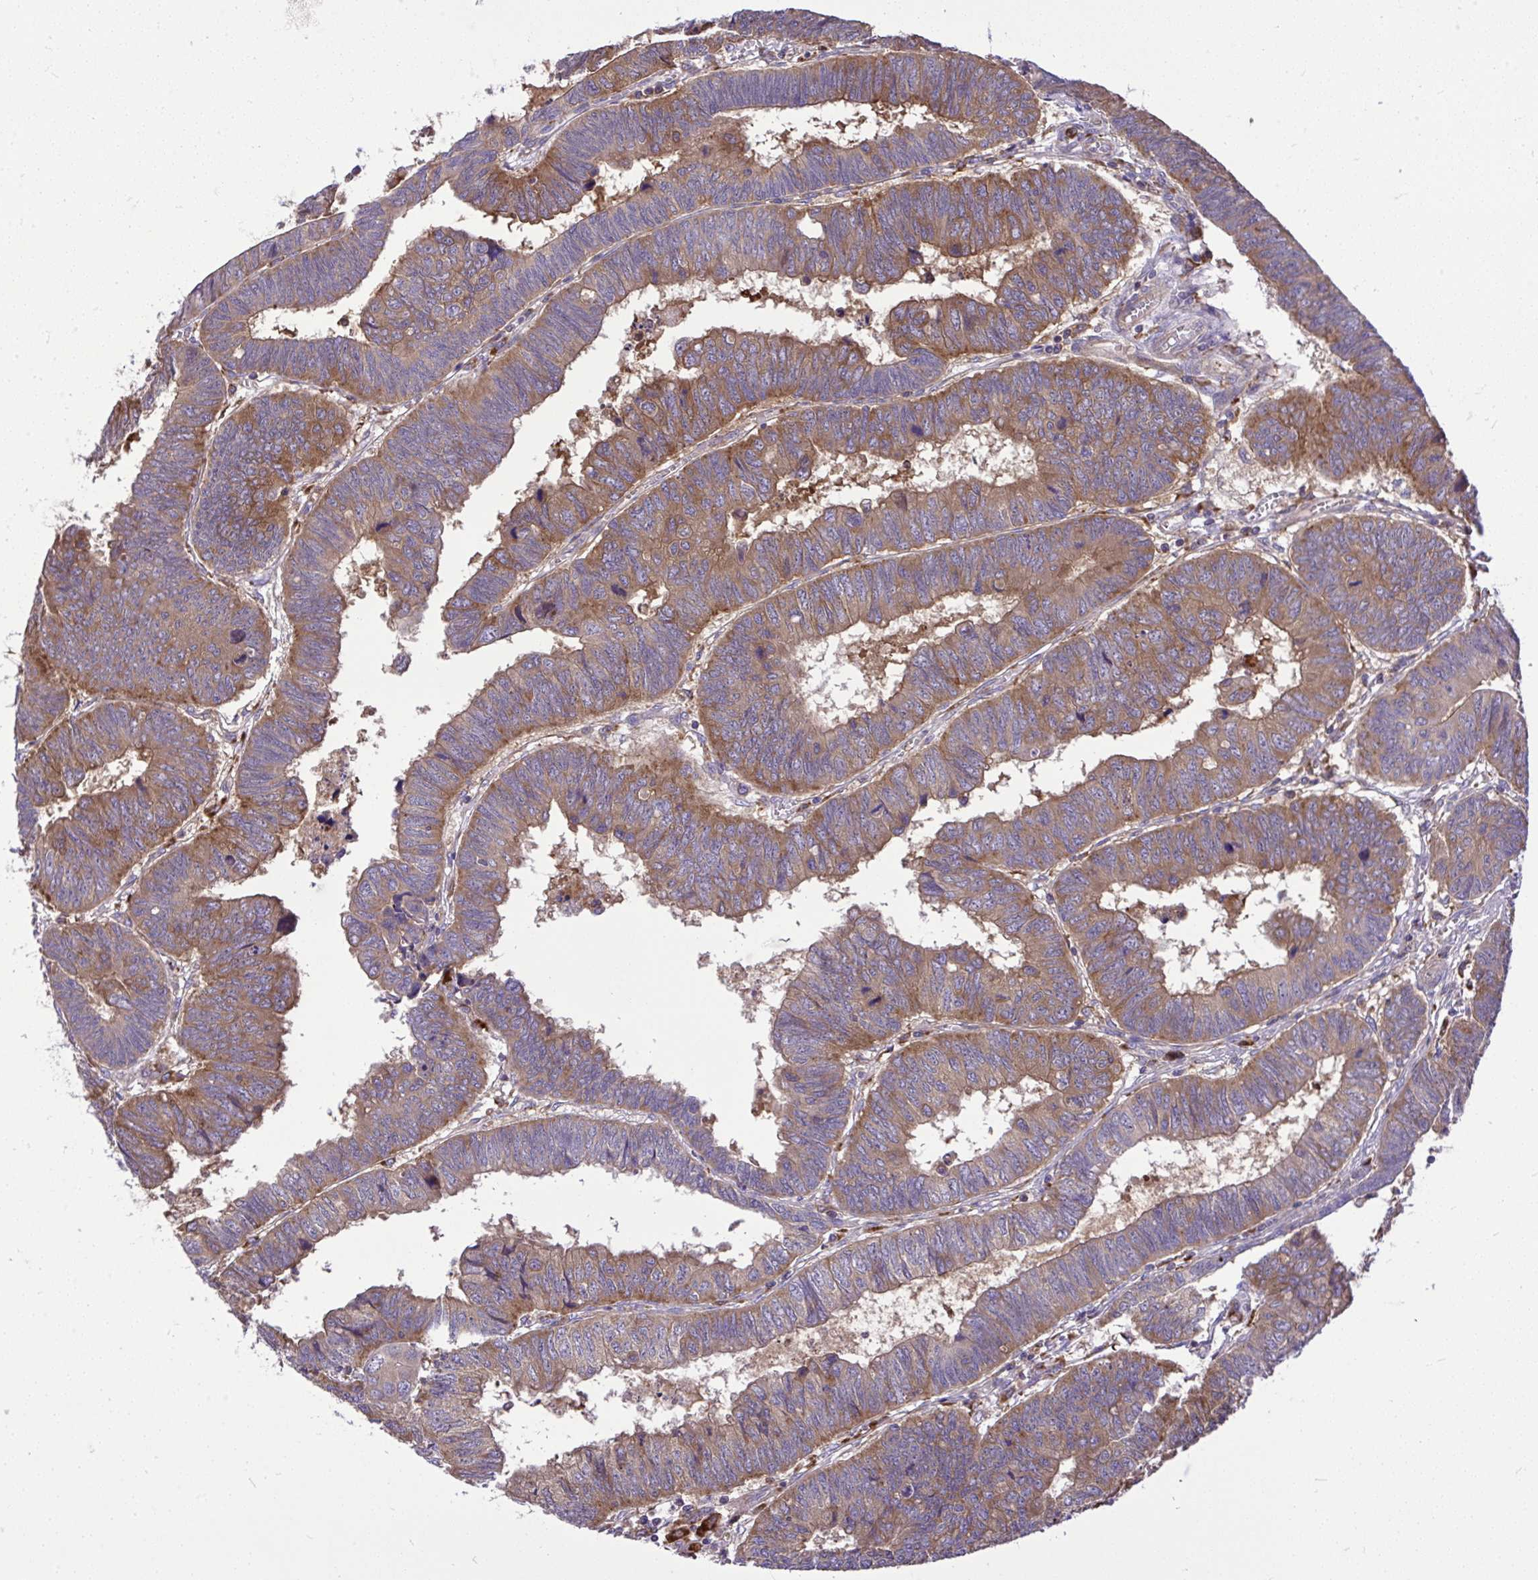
{"staining": {"intensity": "moderate", "quantity": ">75%", "location": "cytoplasmic/membranous"}, "tissue": "colorectal cancer", "cell_type": "Tumor cells", "image_type": "cancer", "snomed": [{"axis": "morphology", "description": "Adenocarcinoma, NOS"}, {"axis": "topography", "description": "Colon"}], "caption": "Immunohistochemical staining of colorectal adenocarcinoma exhibits medium levels of moderate cytoplasmic/membranous expression in about >75% of tumor cells. (DAB (3,3'-diaminobenzidine) IHC, brown staining for protein, blue staining for nuclei).", "gene": "PAIP2", "patient": {"sex": "male", "age": 62}}